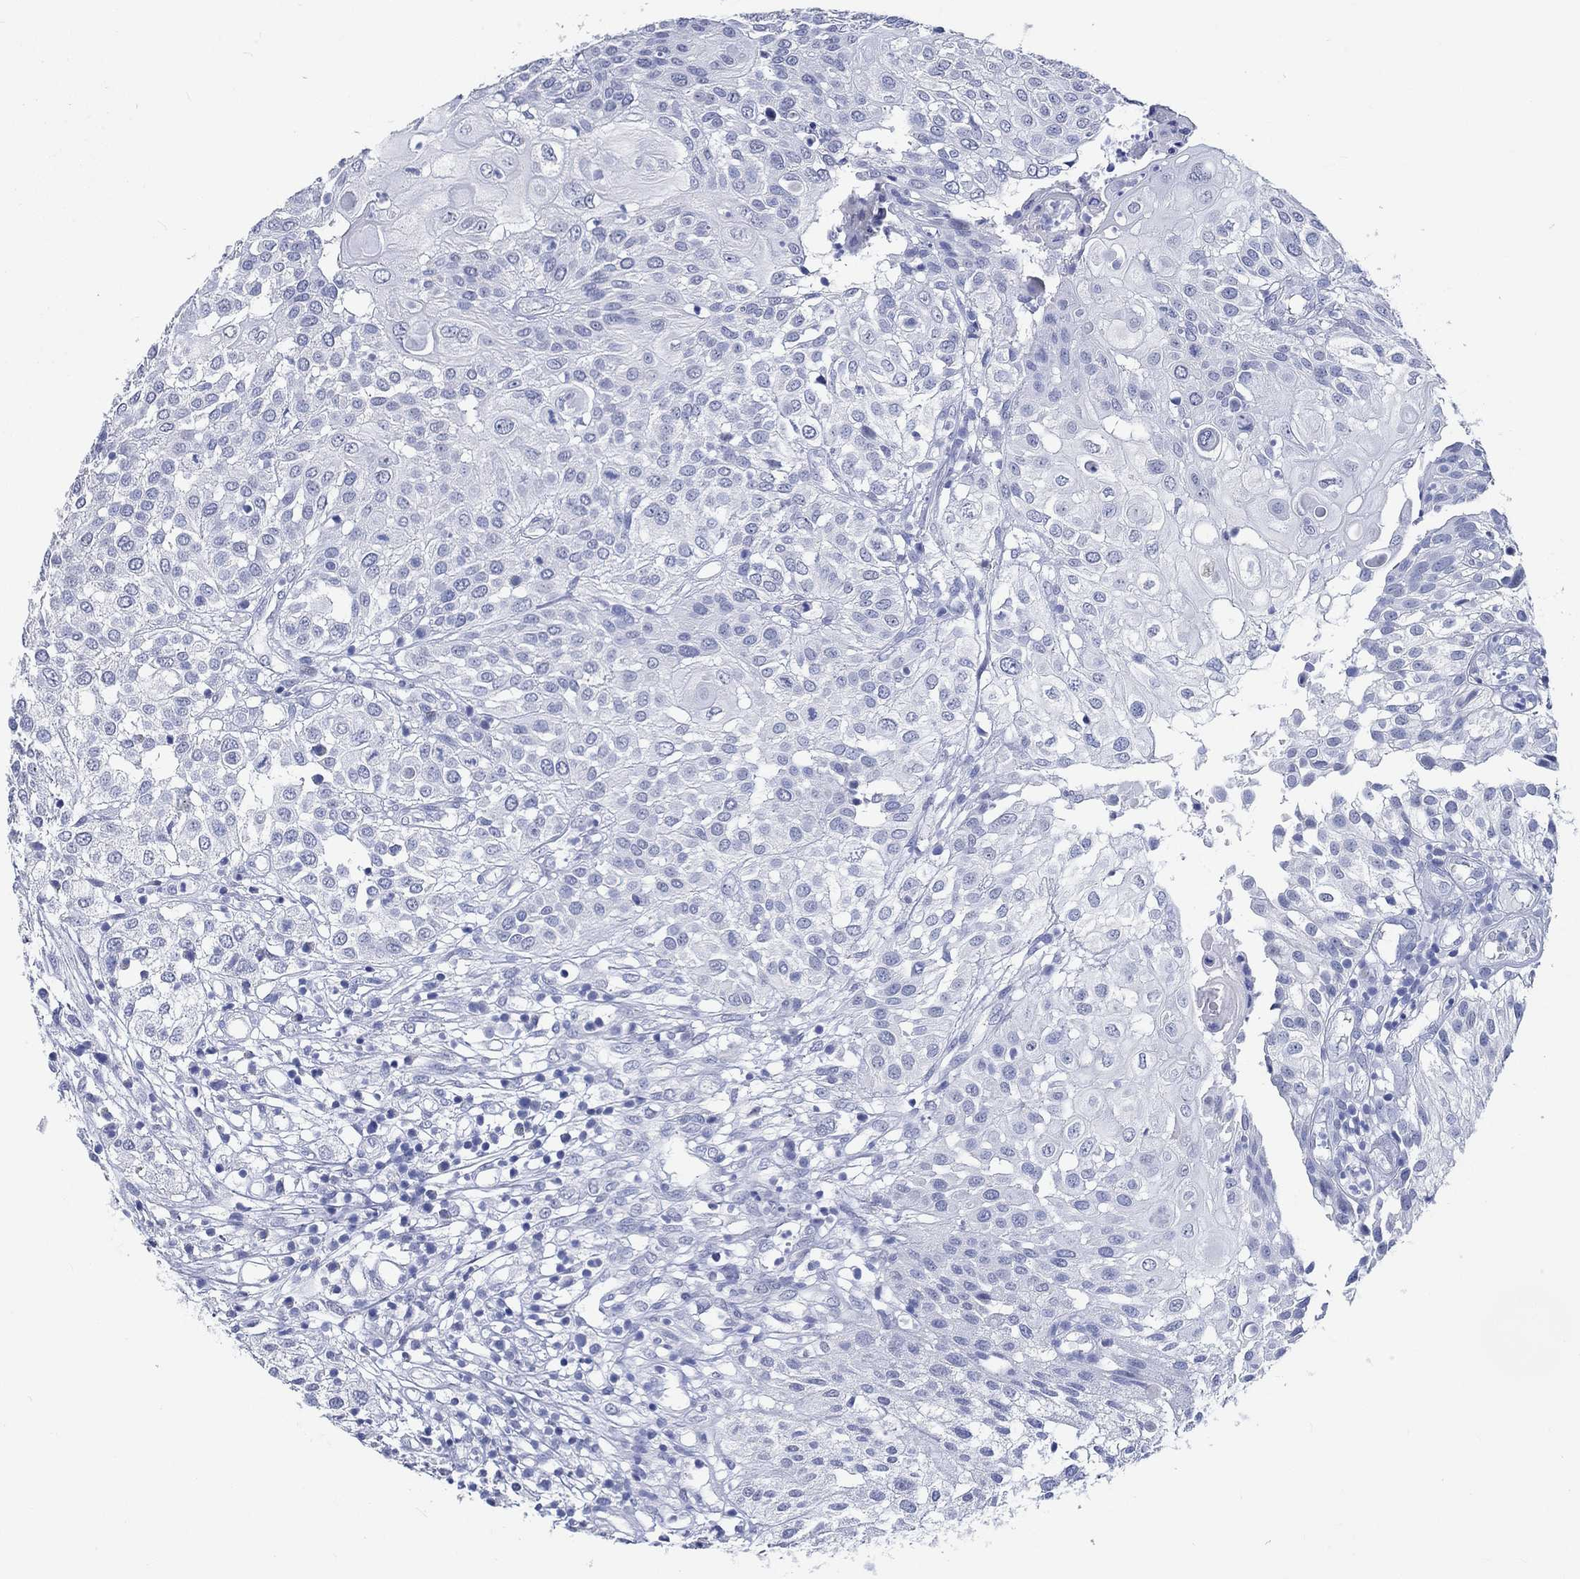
{"staining": {"intensity": "negative", "quantity": "none", "location": "none"}, "tissue": "urothelial cancer", "cell_type": "Tumor cells", "image_type": "cancer", "snomed": [{"axis": "morphology", "description": "Urothelial carcinoma, High grade"}, {"axis": "topography", "description": "Urinary bladder"}], "caption": "Protein analysis of urothelial cancer displays no significant expression in tumor cells. The staining is performed using DAB (3,3'-diaminobenzidine) brown chromogen with nuclei counter-stained in using hematoxylin.", "gene": "C4orf47", "patient": {"sex": "female", "age": 79}}